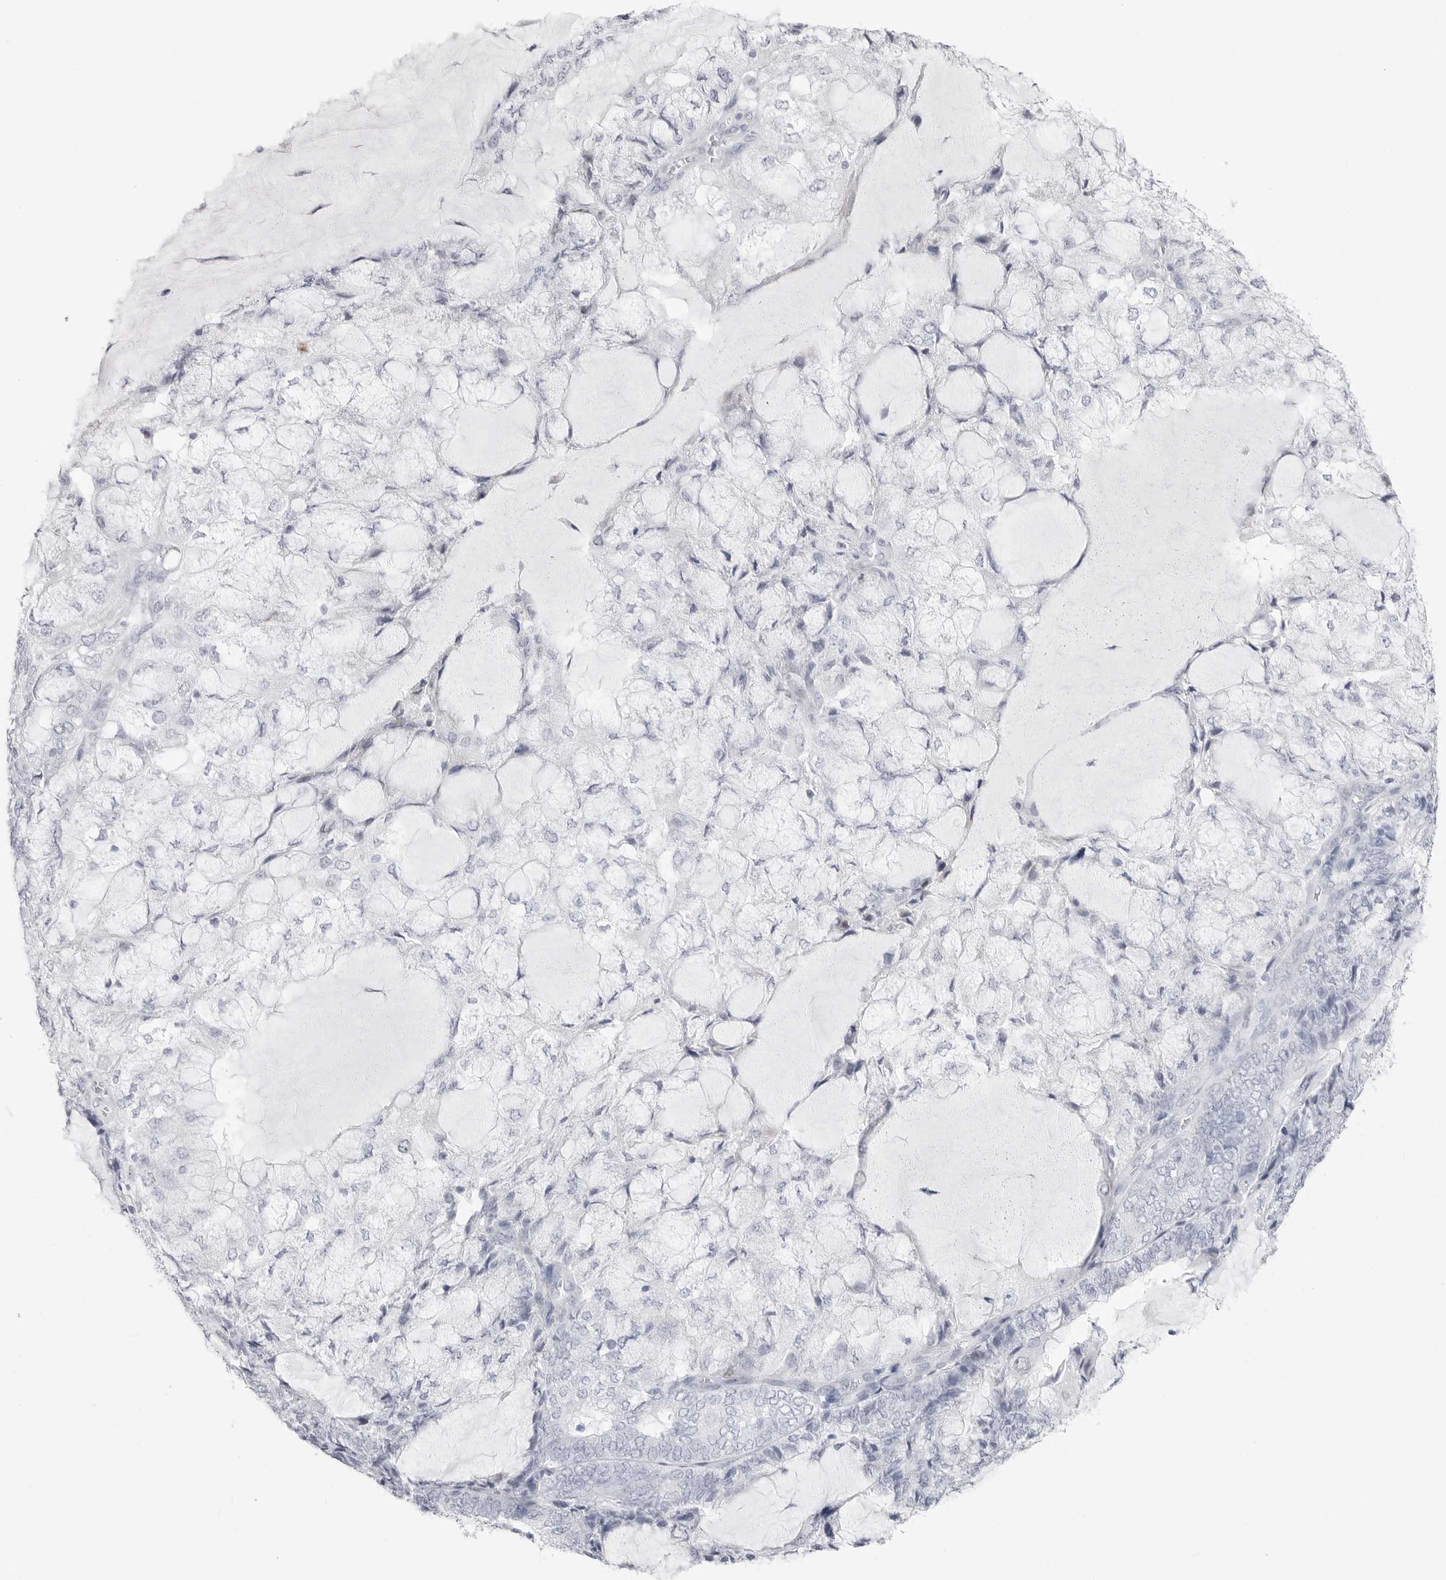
{"staining": {"intensity": "negative", "quantity": "none", "location": "none"}, "tissue": "endometrial cancer", "cell_type": "Tumor cells", "image_type": "cancer", "snomed": [{"axis": "morphology", "description": "Adenocarcinoma, NOS"}, {"axis": "topography", "description": "Endometrium"}], "caption": "Immunohistochemistry (IHC) micrograph of human endometrial cancer (adenocarcinoma) stained for a protein (brown), which reveals no positivity in tumor cells. (IHC, brightfield microscopy, high magnification).", "gene": "TSSK1B", "patient": {"sex": "female", "age": 81}}